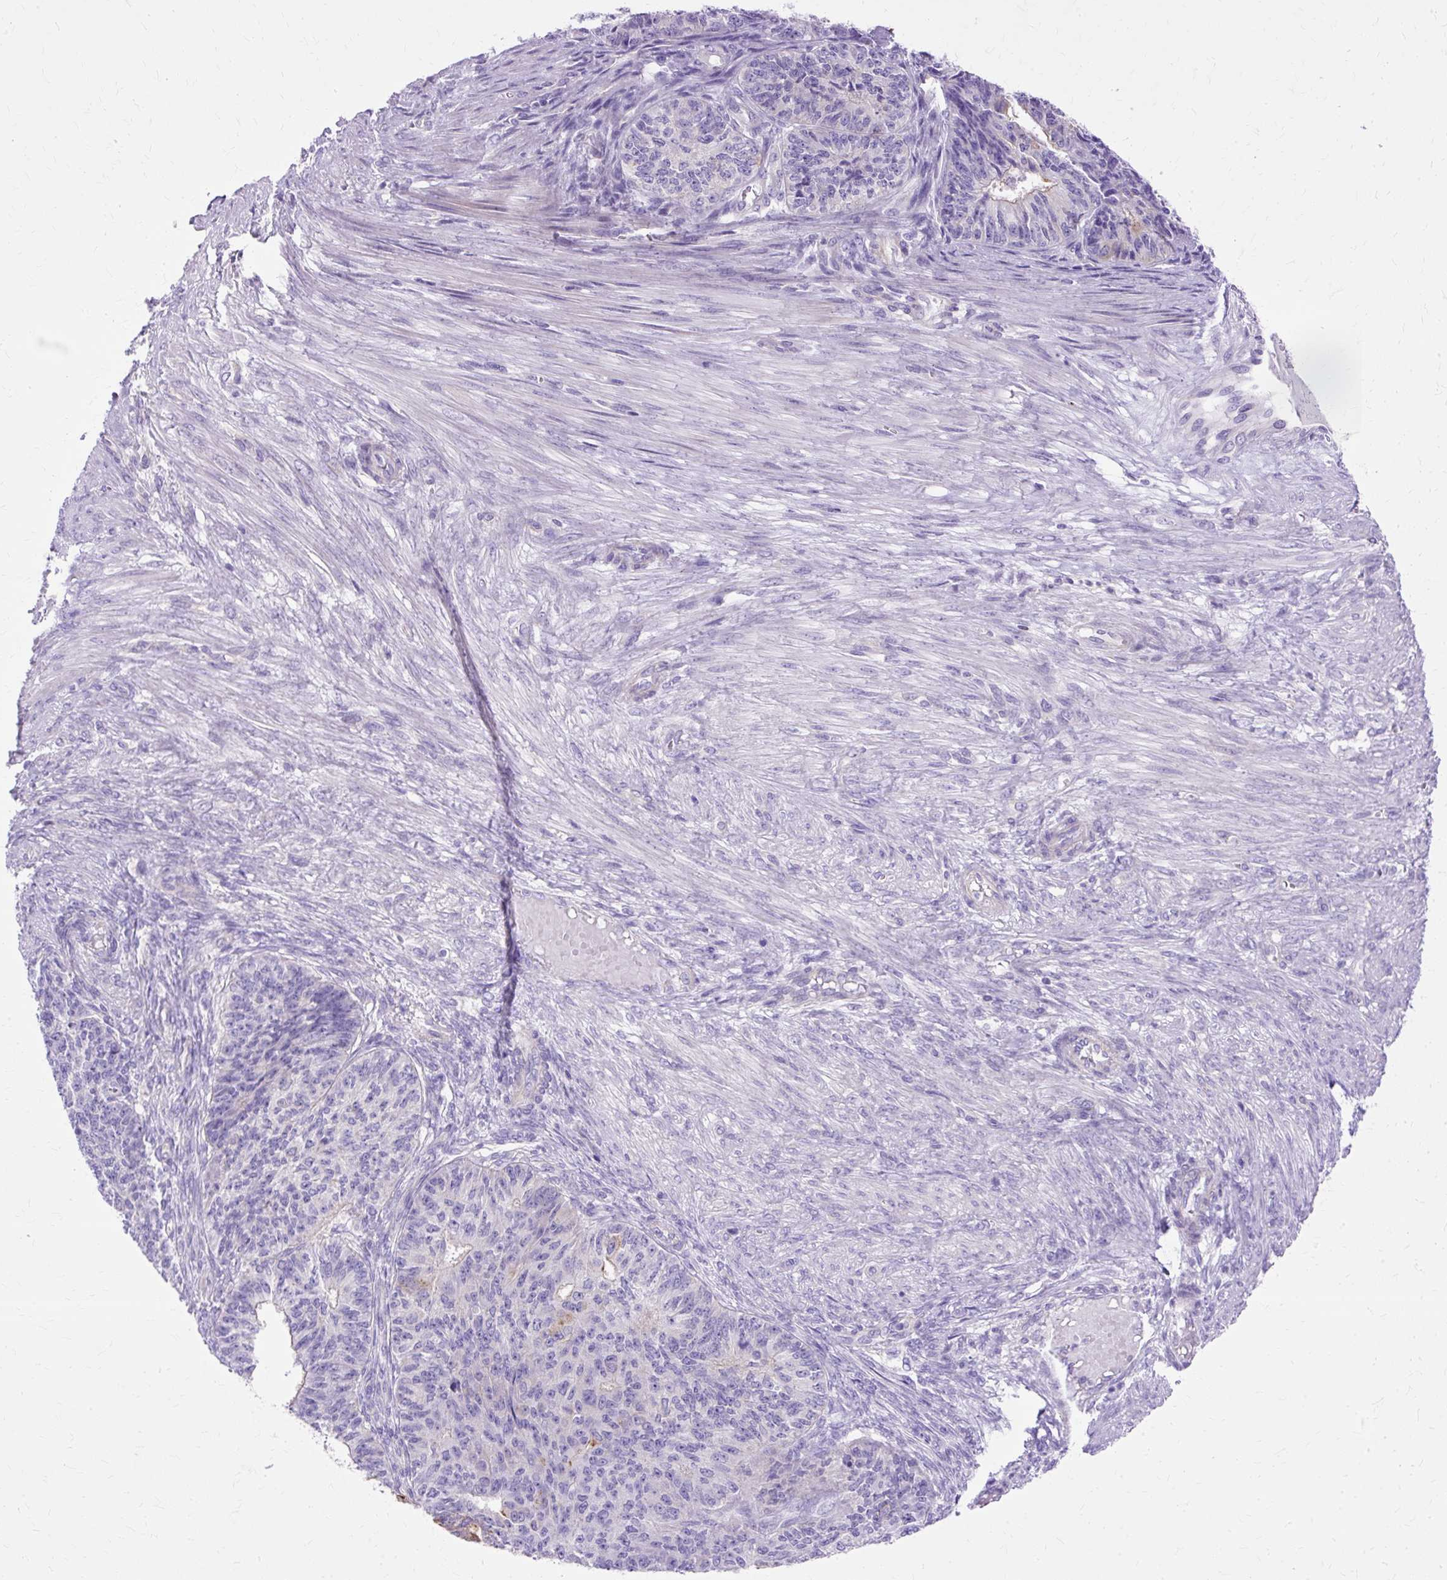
{"staining": {"intensity": "negative", "quantity": "none", "location": "none"}, "tissue": "endometrial cancer", "cell_type": "Tumor cells", "image_type": "cancer", "snomed": [{"axis": "morphology", "description": "Adenocarcinoma, NOS"}, {"axis": "topography", "description": "Endometrium"}], "caption": "The image shows no significant staining in tumor cells of endometrial cancer.", "gene": "MYO6", "patient": {"sex": "female", "age": 32}}